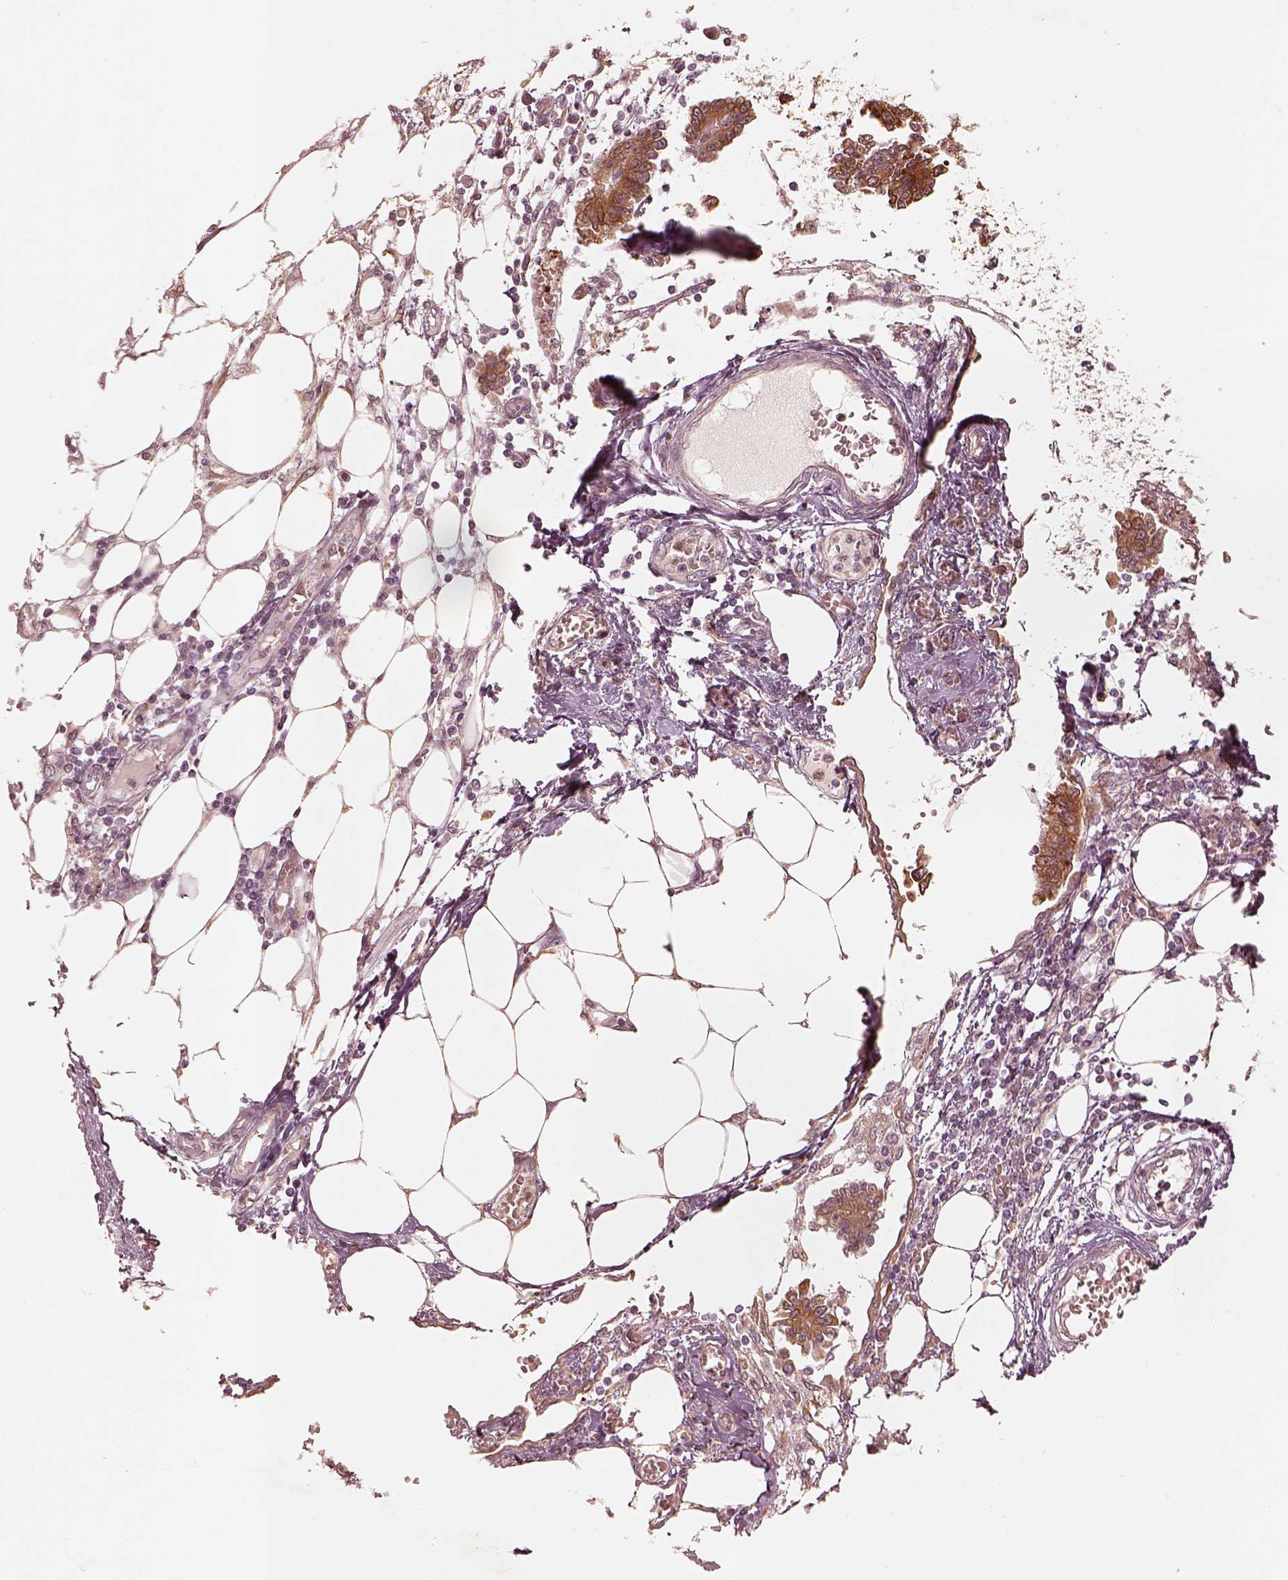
{"staining": {"intensity": "strong", "quantity": ">75%", "location": "cytoplasmic/membranous"}, "tissue": "endometrial cancer", "cell_type": "Tumor cells", "image_type": "cancer", "snomed": [{"axis": "morphology", "description": "Adenocarcinoma, NOS"}, {"axis": "morphology", "description": "Adenocarcinoma, metastatic, NOS"}, {"axis": "topography", "description": "Adipose tissue"}, {"axis": "topography", "description": "Endometrium"}], "caption": "Immunohistochemistry (DAB (3,3'-diaminobenzidine)) staining of endometrial cancer exhibits strong cytoplasmic/membranous protein staining in approximately >75% of tumor cells.", "gene": "WLS", "patient": {"sex": "female", "age": 67}}